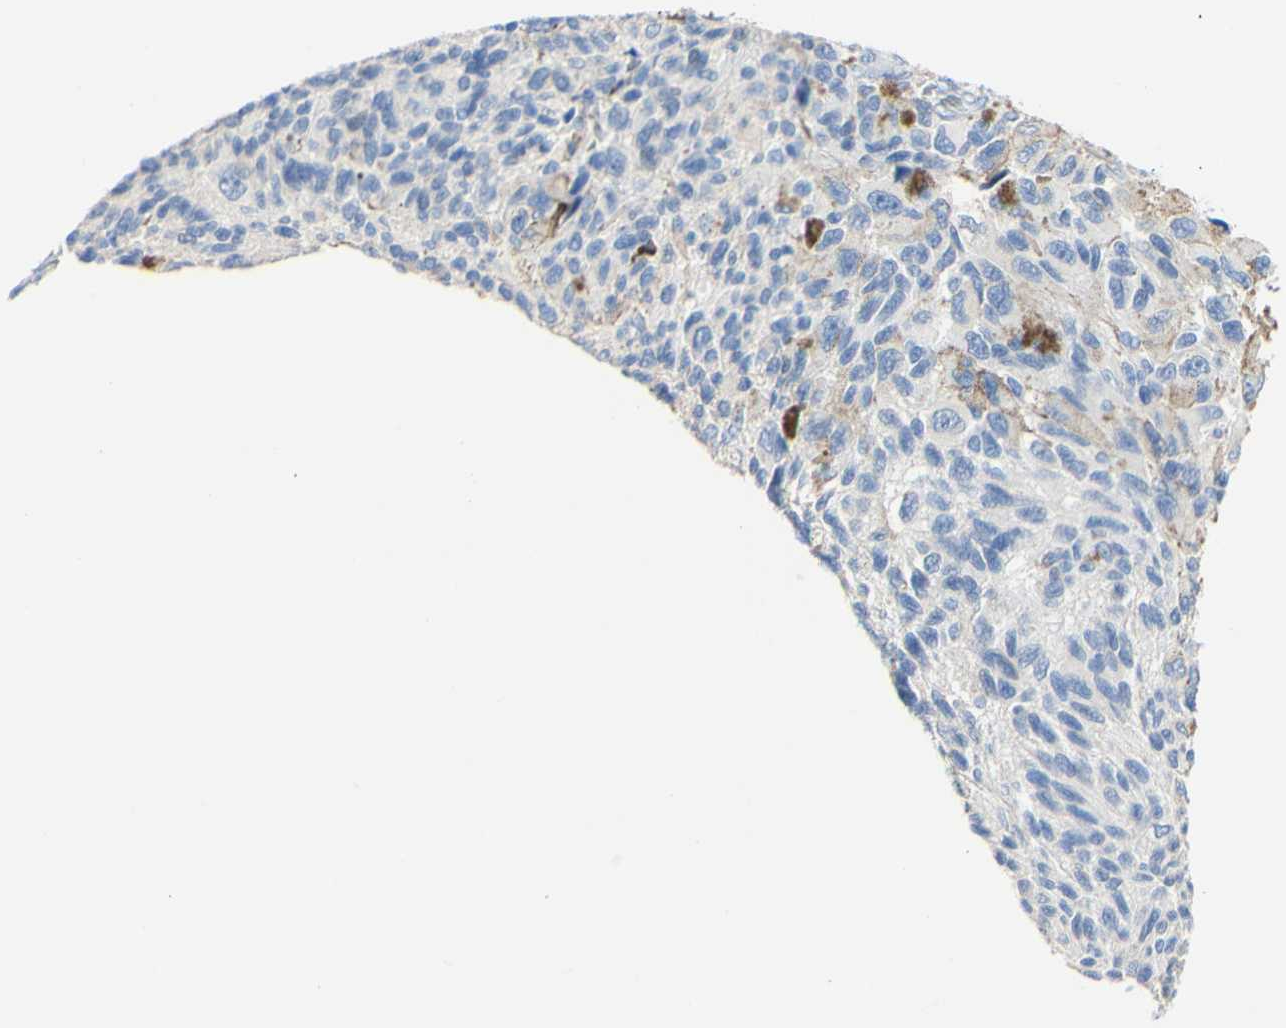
{"staining": {"intensity": "negative", "quantity": "none", "location": "none"}, "tissue": "melanoma", "cell_type": "Tumor cells", "image_type": "cancer", "snomed": [{"axis": "morphology", "description": "Malignant melanoma, NOS"}, {"axis": "topography", "description": "Skin"}], "caption": "This is an immunohistochemistry (IHC) image of human melanoma. There is no positivity in tumor cells.", "gene": "DSC2", "patient": {"sex": "female", "age": 73}}